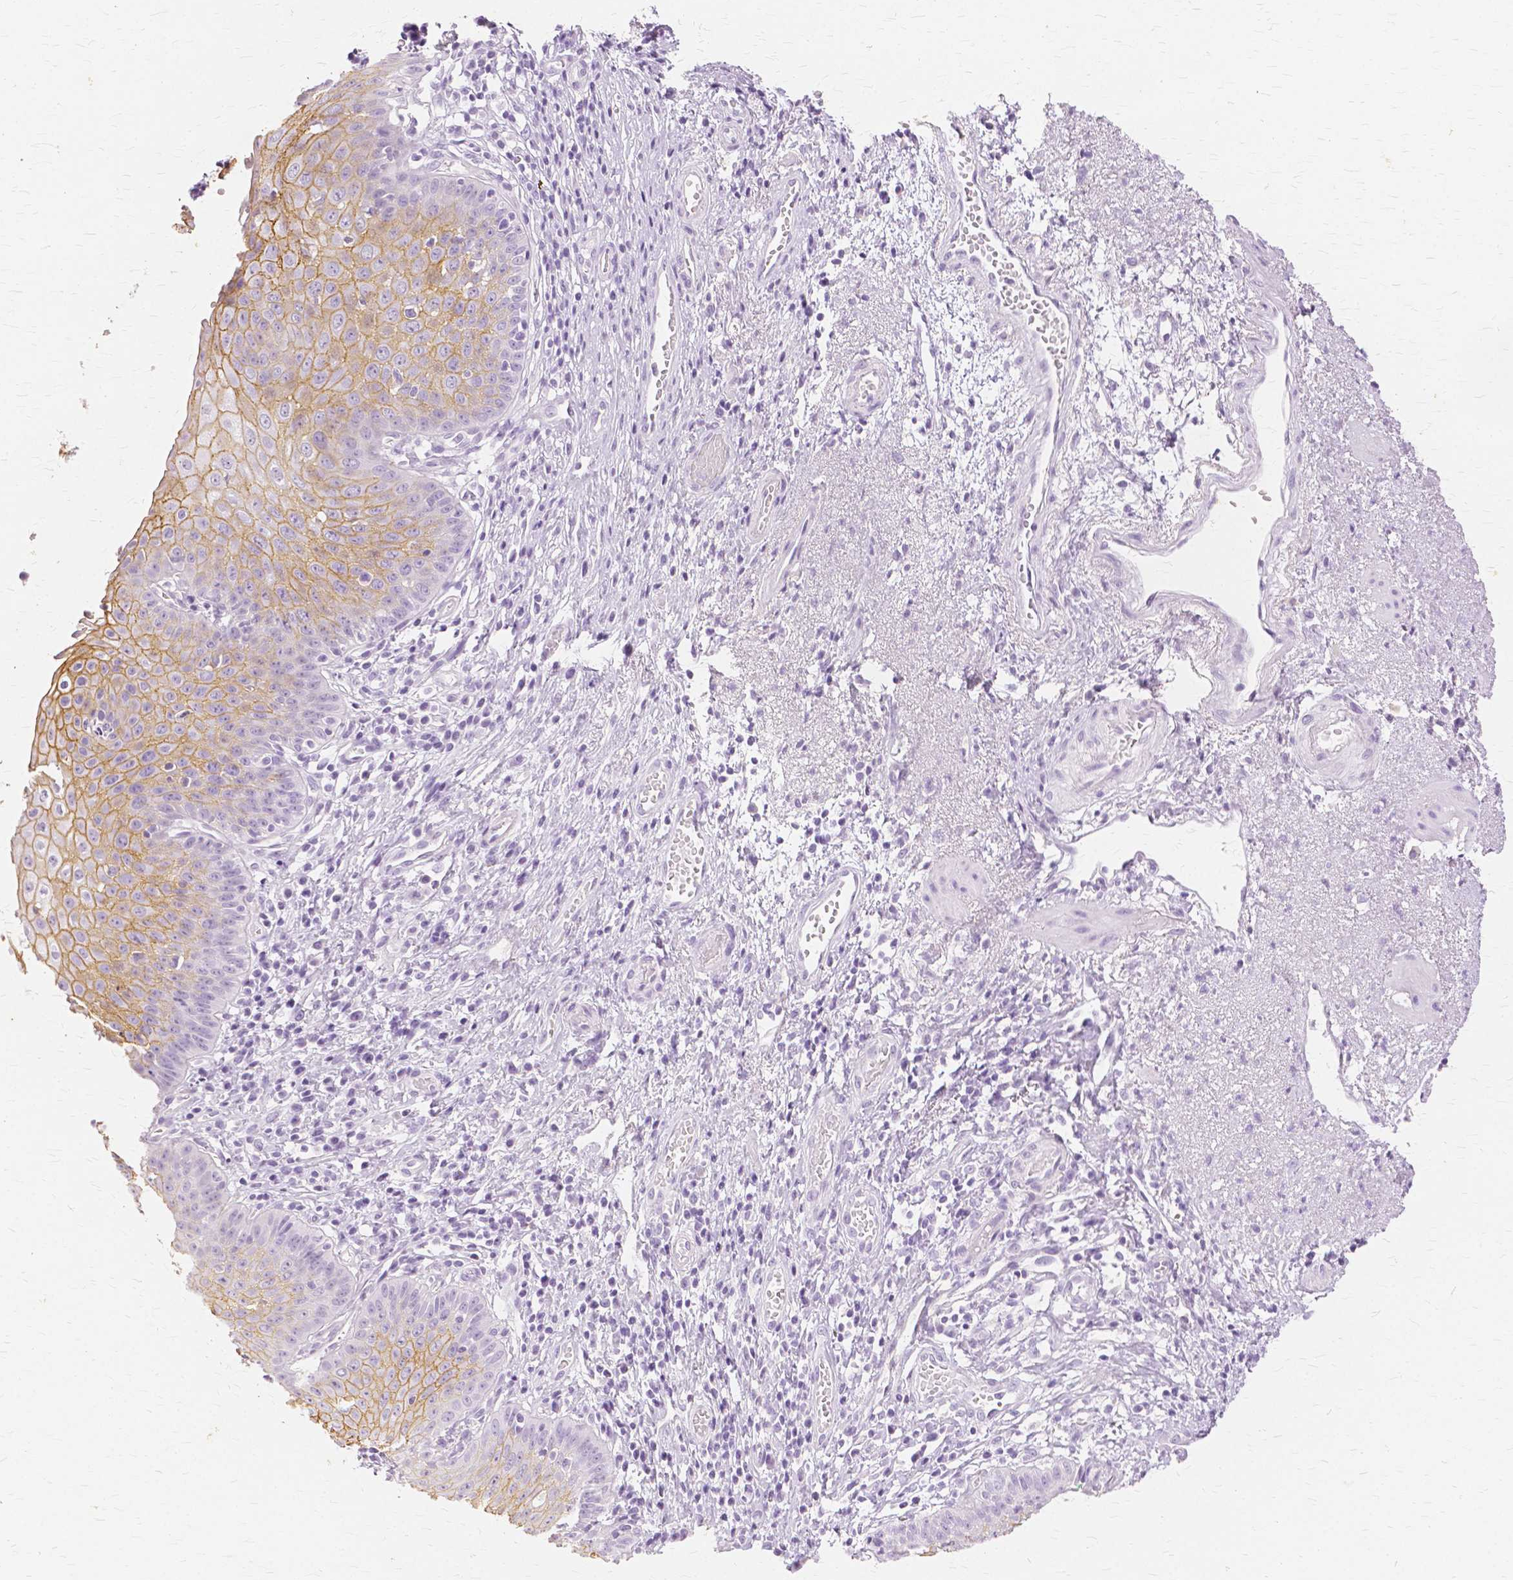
{"staining": {"intensity": "moderate", "quantity": "25%-75%", "location": "cytoplasmic/membranous"}, "tissue": "esophagus", "cell_type": "Squamous epithelial cells", "image_type": "normal", "snomed": [{"axis": "morphology", "description": "Normal tissue, NOS"}, {"axis": "topography", "description": "Esophagus"}], "caption": "Protein staining of benign esophagus reveals moderate cytoplasmic/membranous expression in approximately 25%-75% of squamous epithelial cells. The staining was performed using DAB, with brown indicating positive protein expression. Nuclei are stained blue with hematoxylin.", "gene": "TGM1", "patient": {"sex": "male", "age": 71}}